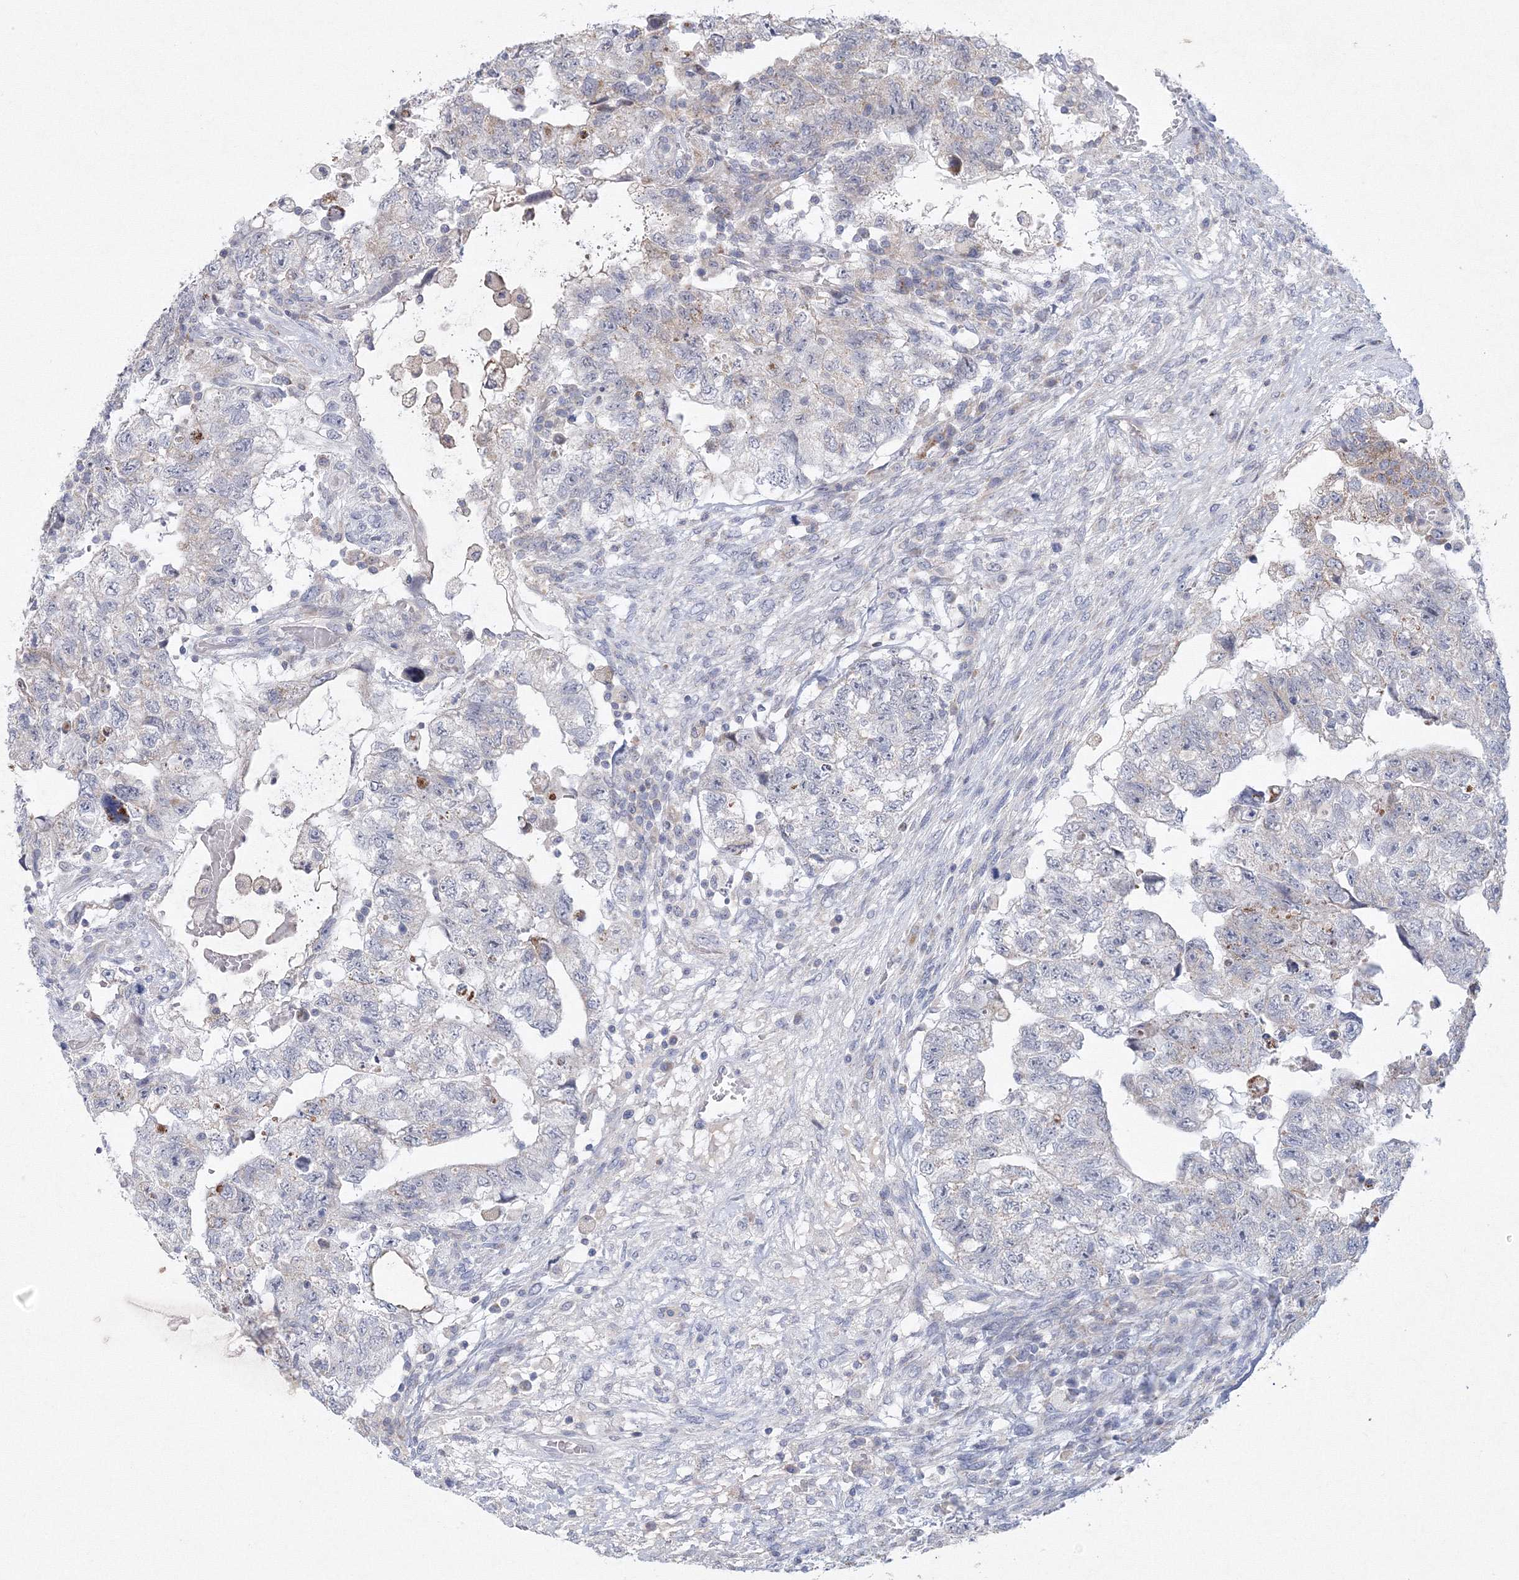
{"staining": {"intensity": "negative", "quantity": "none", "location": "none"}, "tissue": "testis cancer", "cell_type": "Tumor cells", "image_type": "cancer", "snomed": [{"axis": "morphology", "description": "Carcinoma, Embryonal, NOS"}, {"axis": "topography", "description": "Testis"}], "caption": "Embryonal carcinoma (testis) was stained to show a protein in brown. There is no significant expression in tumor cells.", "gene": "NIPAL1", "patient": {"sex": "male", "age": 36}}